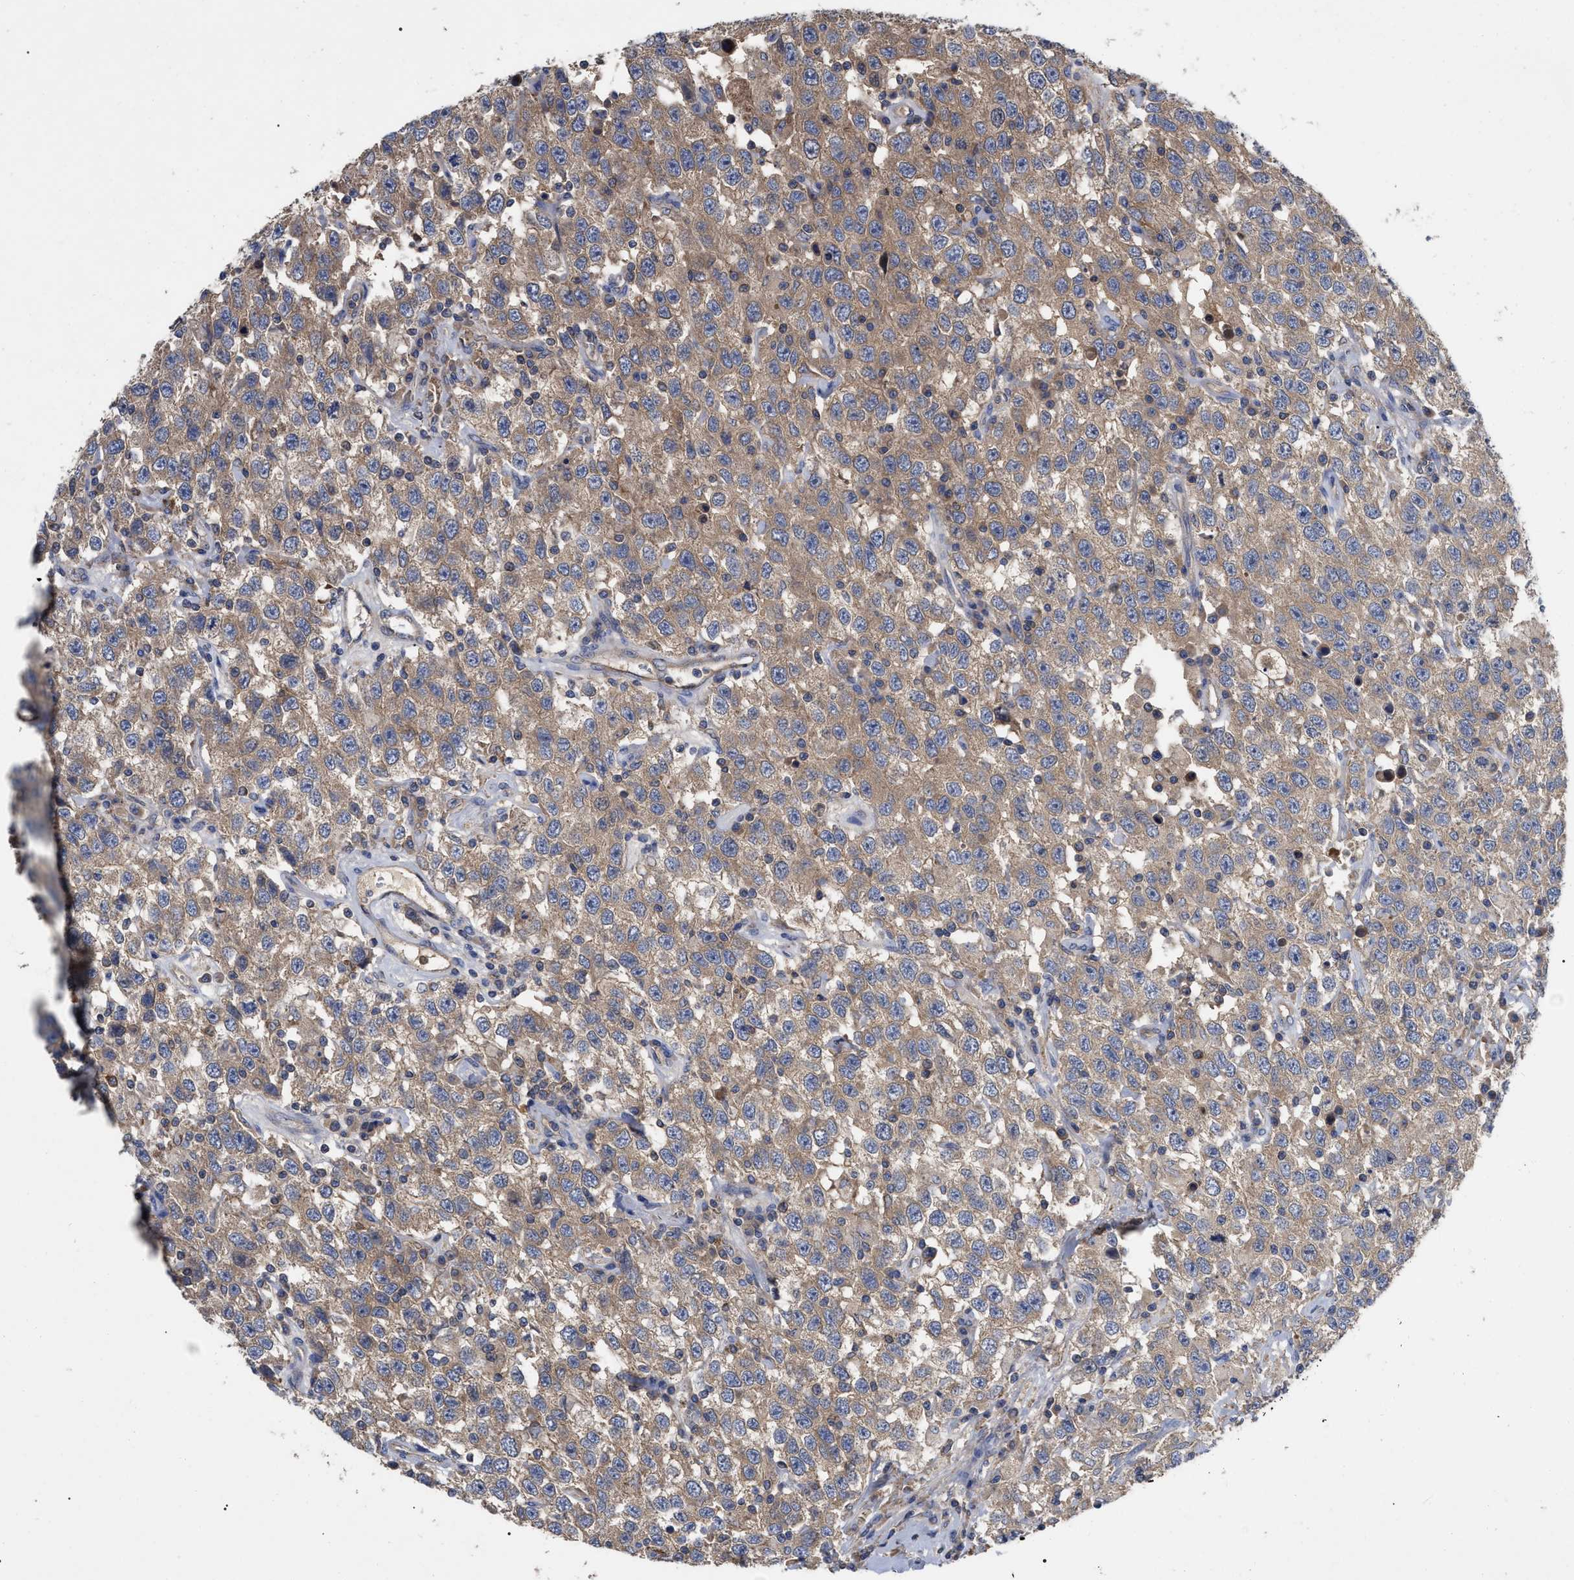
{"staining": {"intensity": "weak", "quantity": ">75%", "location": "cytoplasmic/membranous"}, "tissue": "testis cancer", "cell_type": "Tumor cells", "image_type": "cancer", "snomed": [{"axis": "morphology", "description": "Seminoma, NOS"}, {"axis": "topography", "description": "Testis"}], "caption": "IHC micrograph of seminoma (testis) stained for a protein (brown), which shows low levels of weak cytoplasmic/membranous staining in about >75% of tumor cells.", "gene": "RAP1GDS1", "patient": {"sex": "male", "age": 41}}